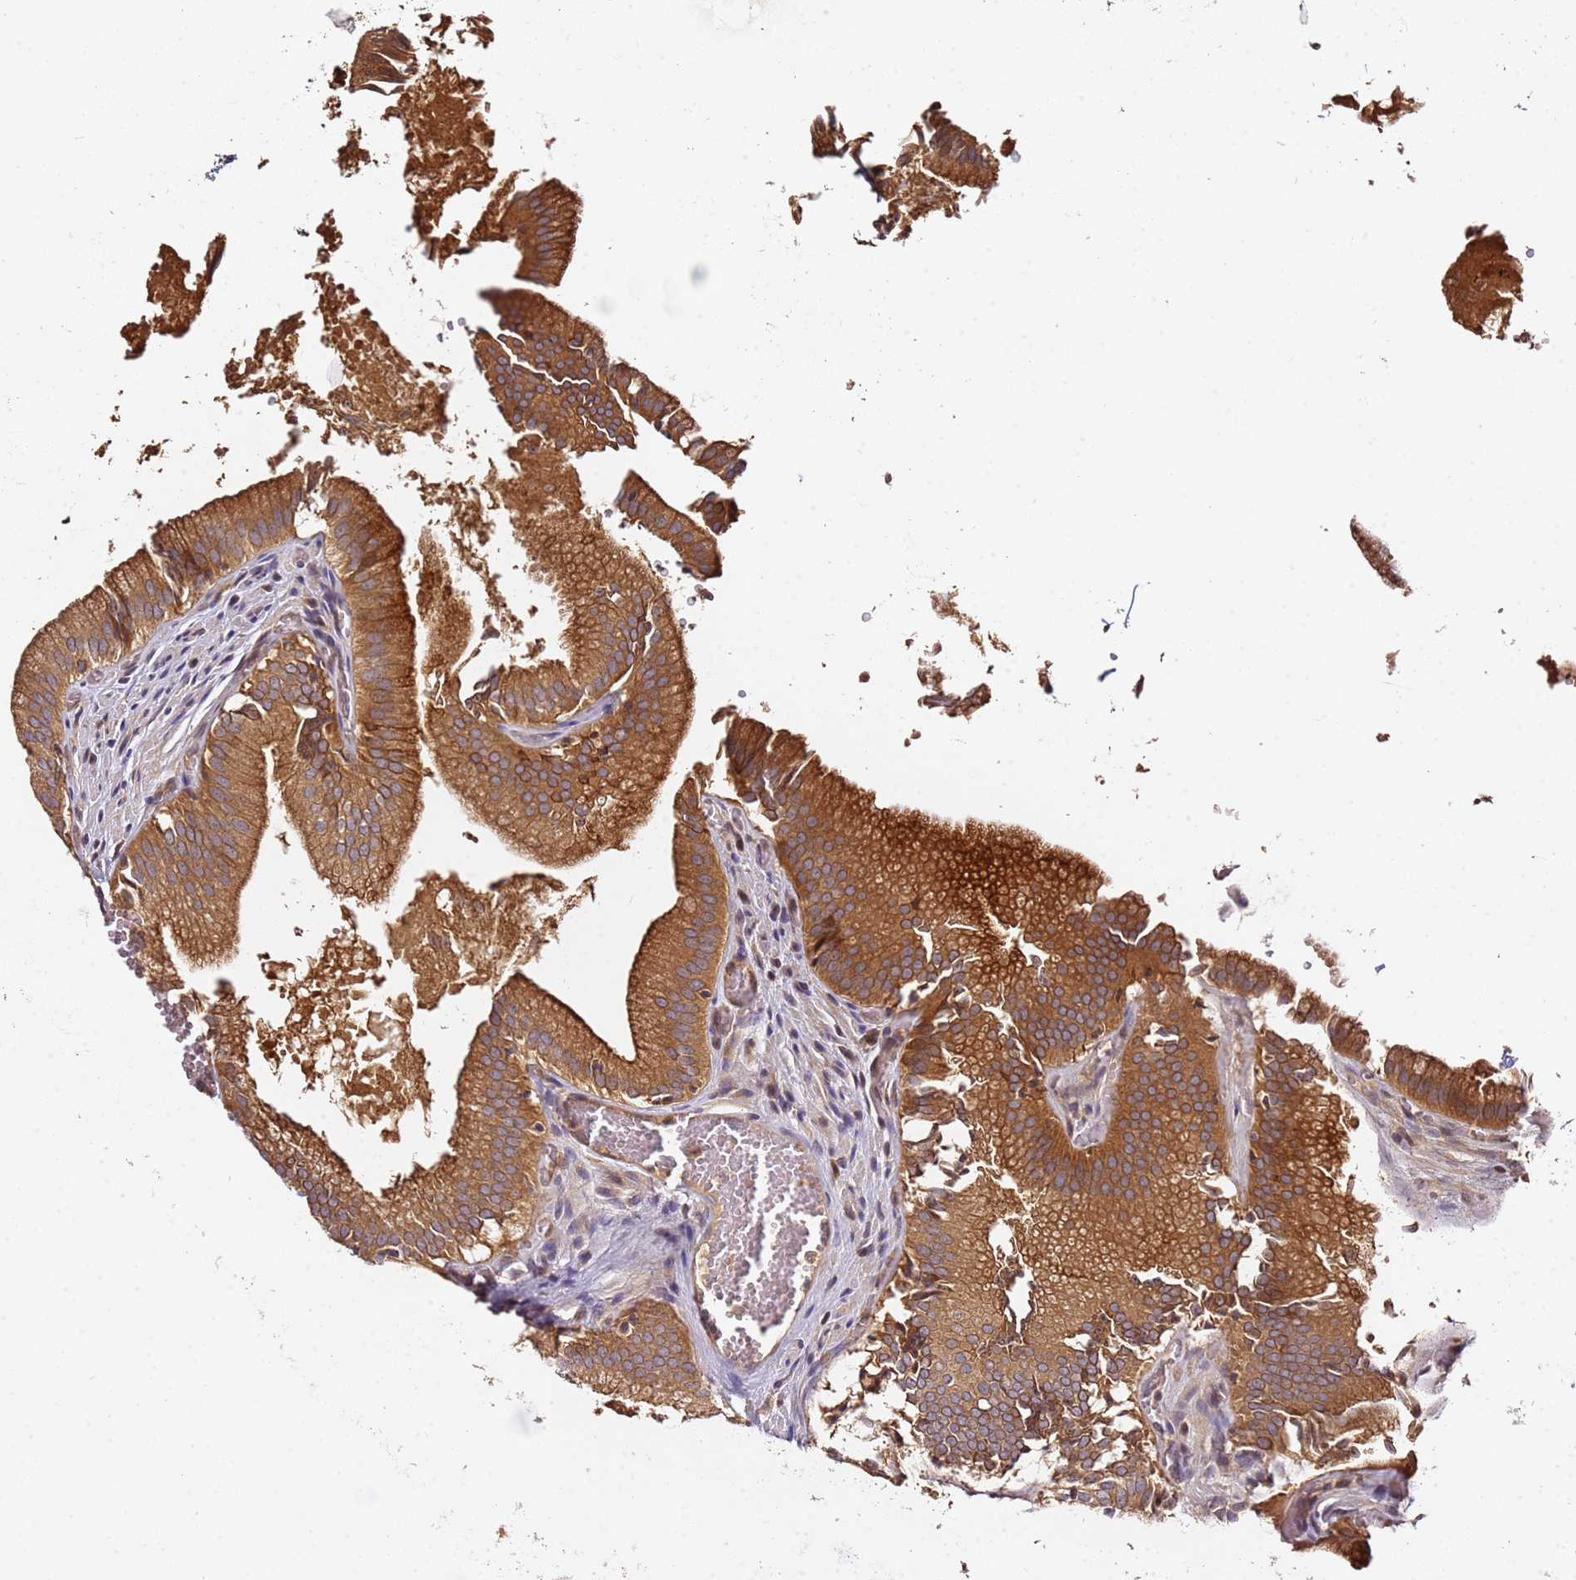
{"staining": {"intensity": "strong", "quantity": ">75%", "location": "cytoplasmic/membranous"}, "tissue": "gallbladder", "cell_type": "Glandular cells", "image_type": "normal", "snomed": [{"axis": "morphology", "description": "Normal tissue, NOS"}, {"axis": "topography", "description": "Gallbladder"}, {"axis": "topography", "description": "Peripheral nerve tissue"}], "caption": "Approximately >75% of glandular cells in normal gallbladder reveal strong cytoplasmic/membranous protein positivity as visualized by brown immunohistochemical staining.", "gene": "OSBPL2", "patient": {"sex": "male", "age": 17}}